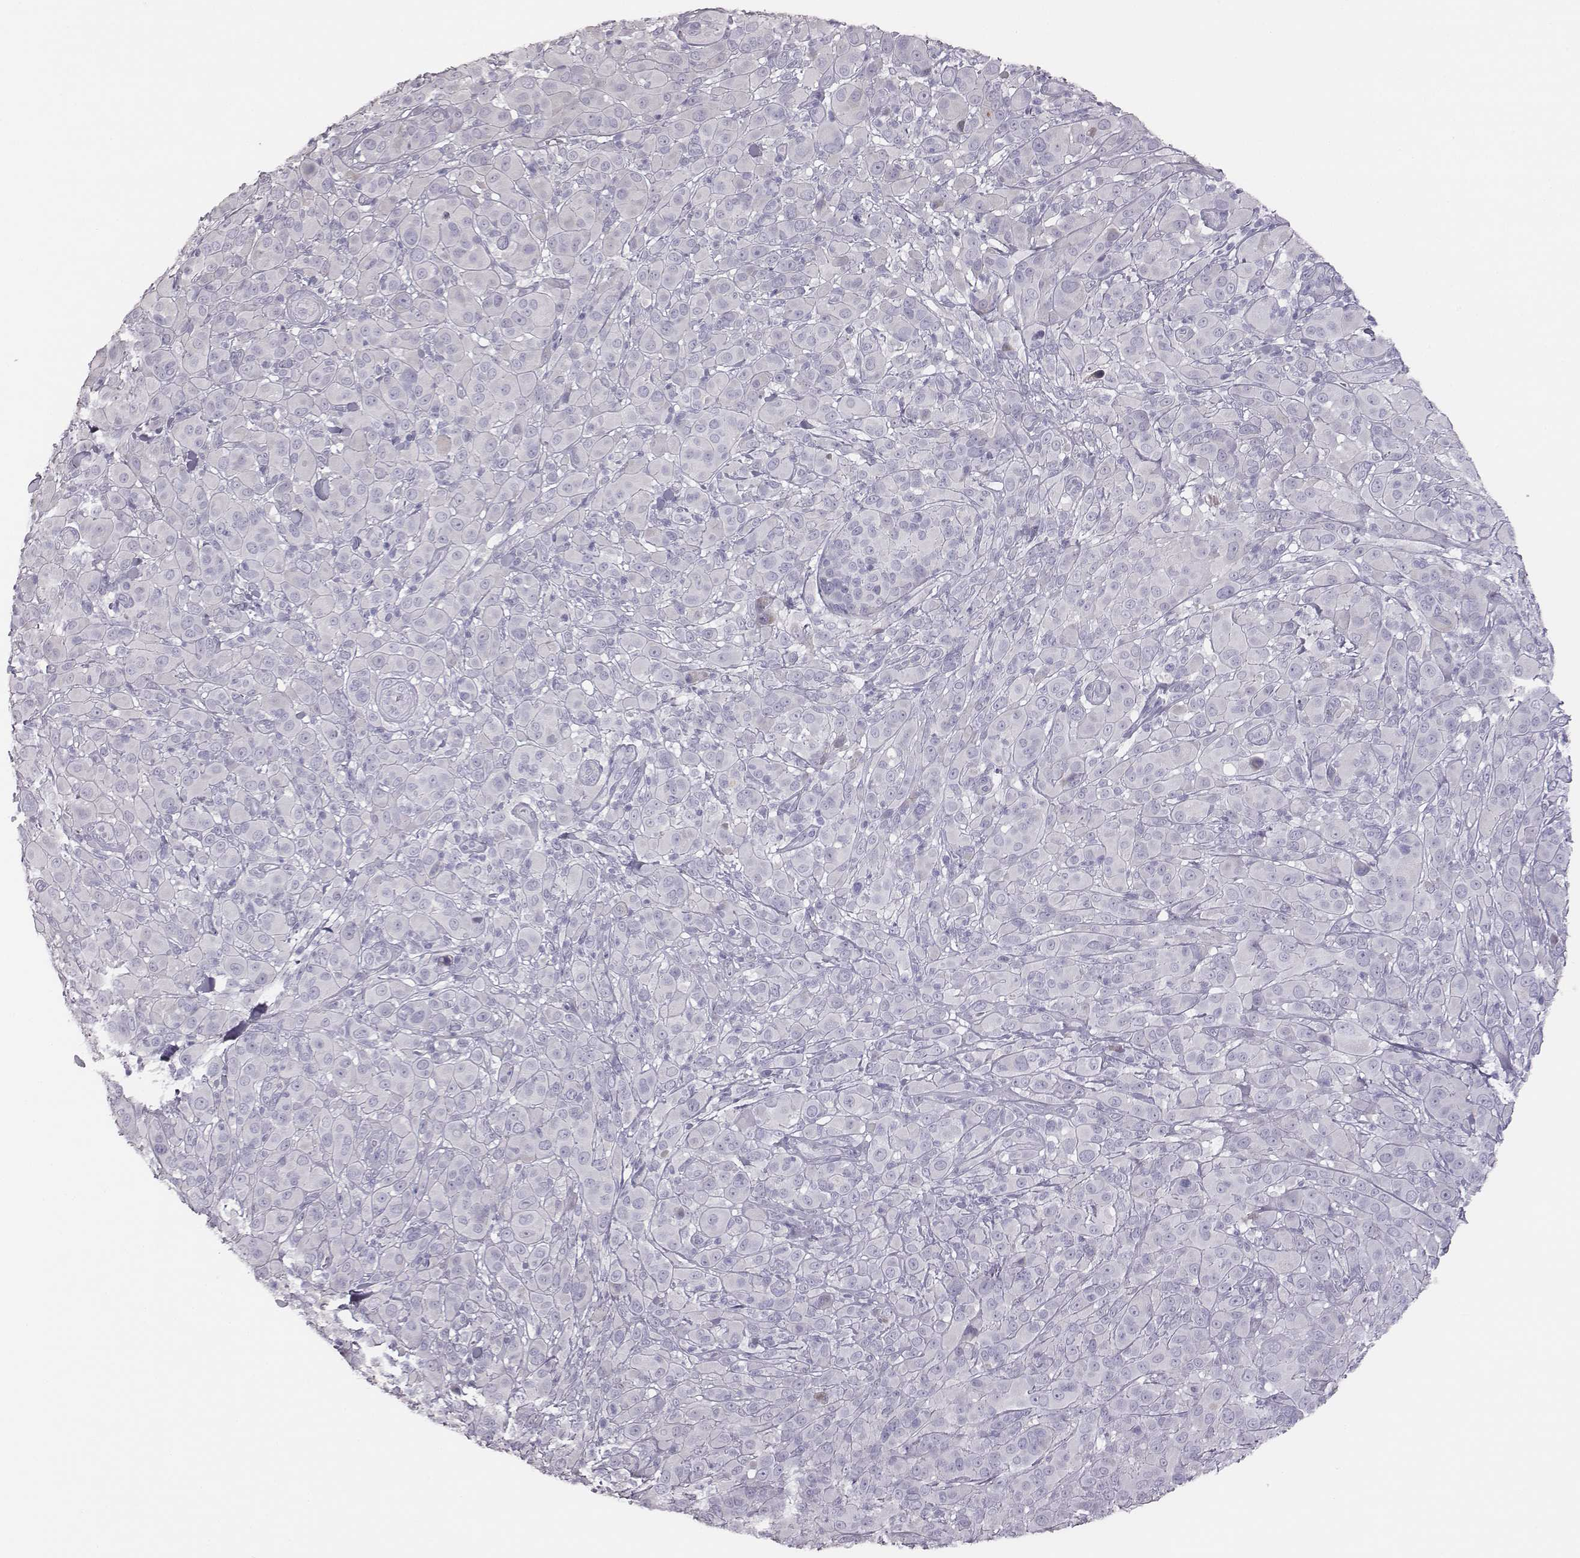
{"staining": {"intensity": "negative", "quantity": "none", "location": "none"}, "tissue": "melanoma", "cell_type": "Tumor cells", "image_type": "cancer", "snomed": [{"axis": "morphology", "description": "Malignant melanoma, NOS"}, {"axis": "topography", "description": "Skin"}], "caption": "Tumor cells show no significant protein staining in malignant melanoma.", "gene": "GUCA1A", "patient": {"sex": "female", "age": 87}}